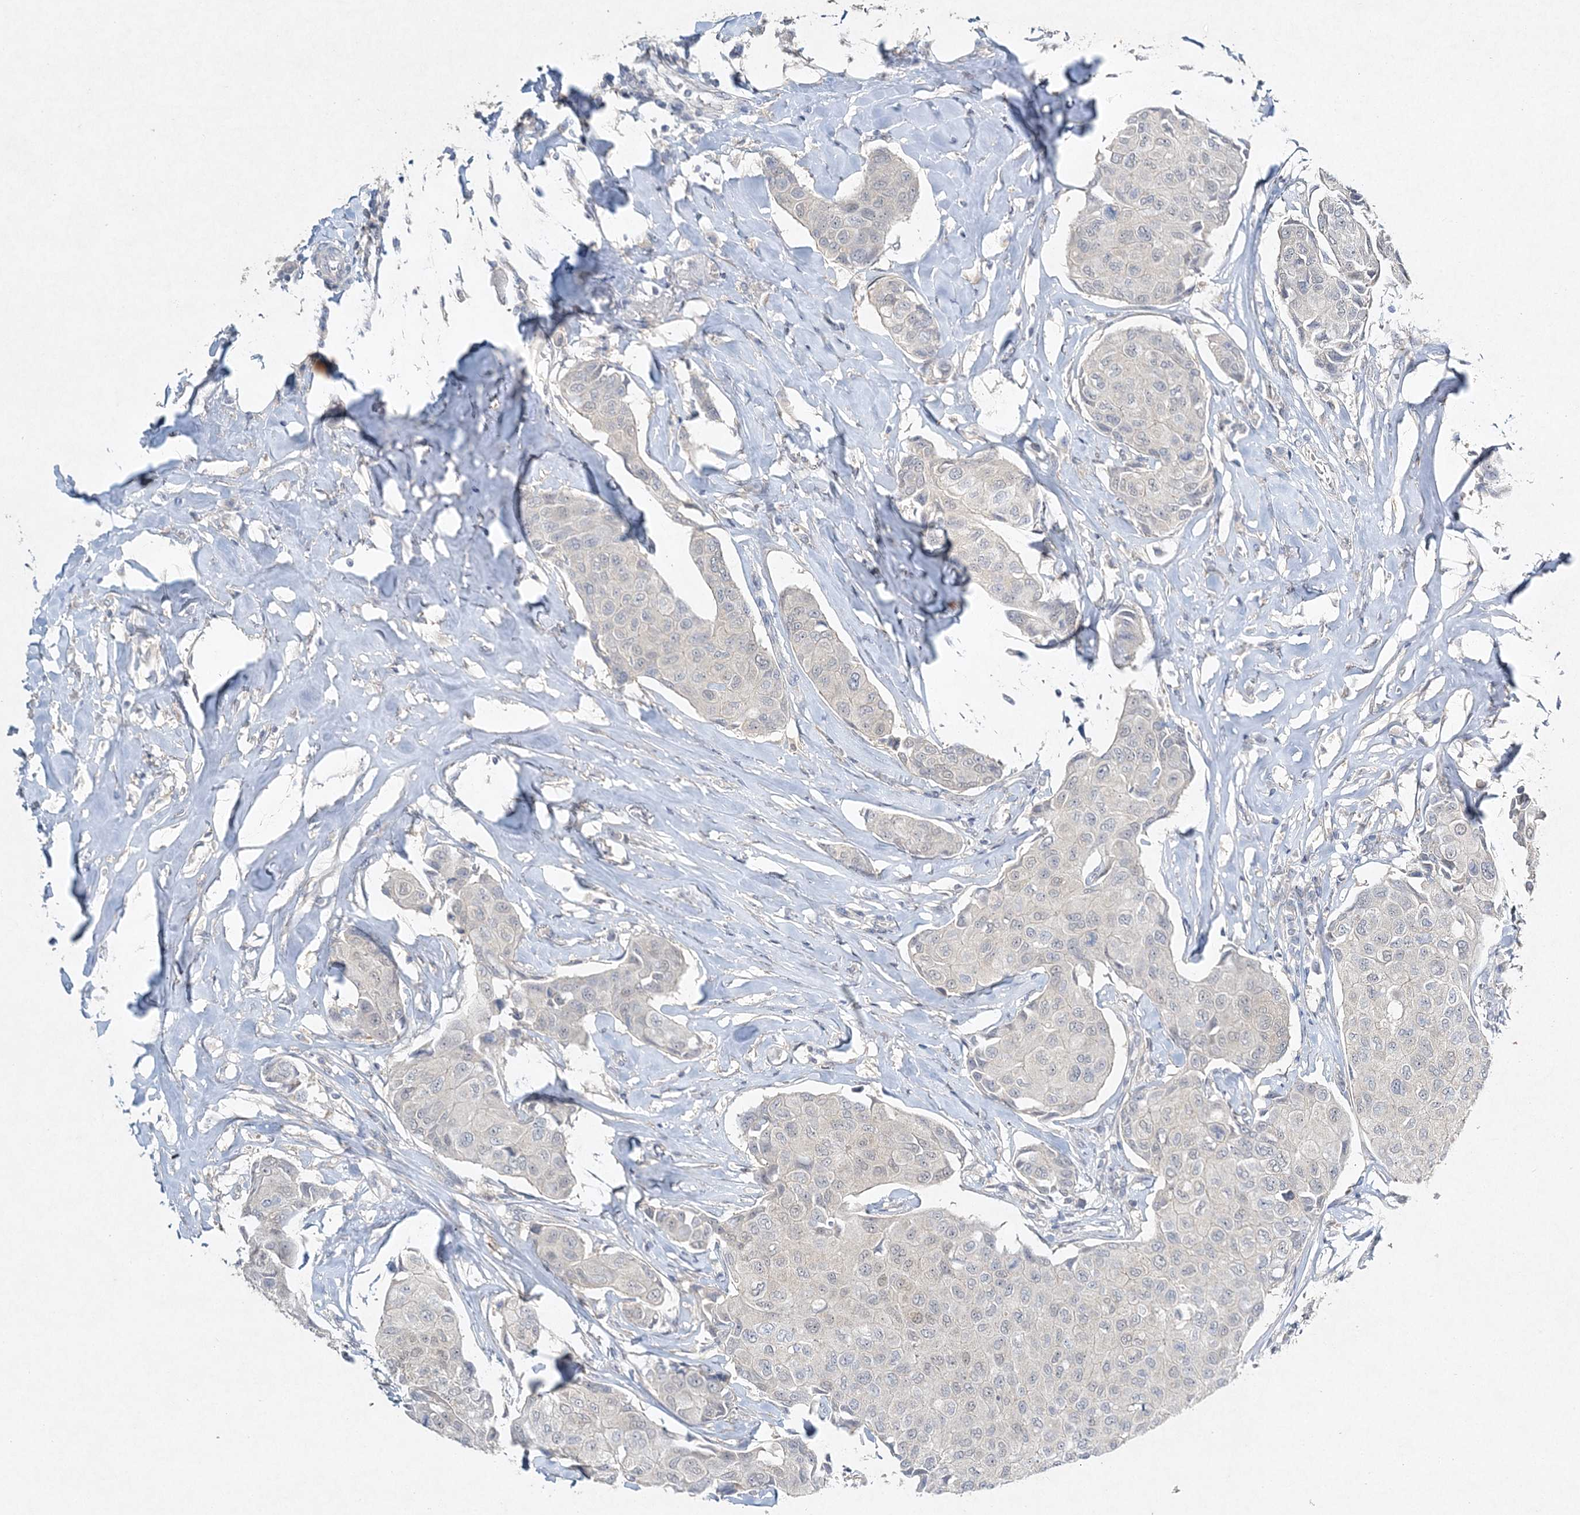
{"staining": {"intensity": "negative", "quantity": "none", "location": "none"}, "tissue": "breast cancer", "cell_type": "Tumor cells", "image_type": "cancer", "snomed": [{"axis": "morphology", "description": "Duct carcinoma"}, {"axis": "topography", "description": "Breast"}], "caption": "Human breast cancer (infiltrating ductal carcinoma) stained for a protein using IHC demonstrates no staining in tumor cells.", "gene": "MAT2B", "patient": {"sex": "female", "age": 80}}